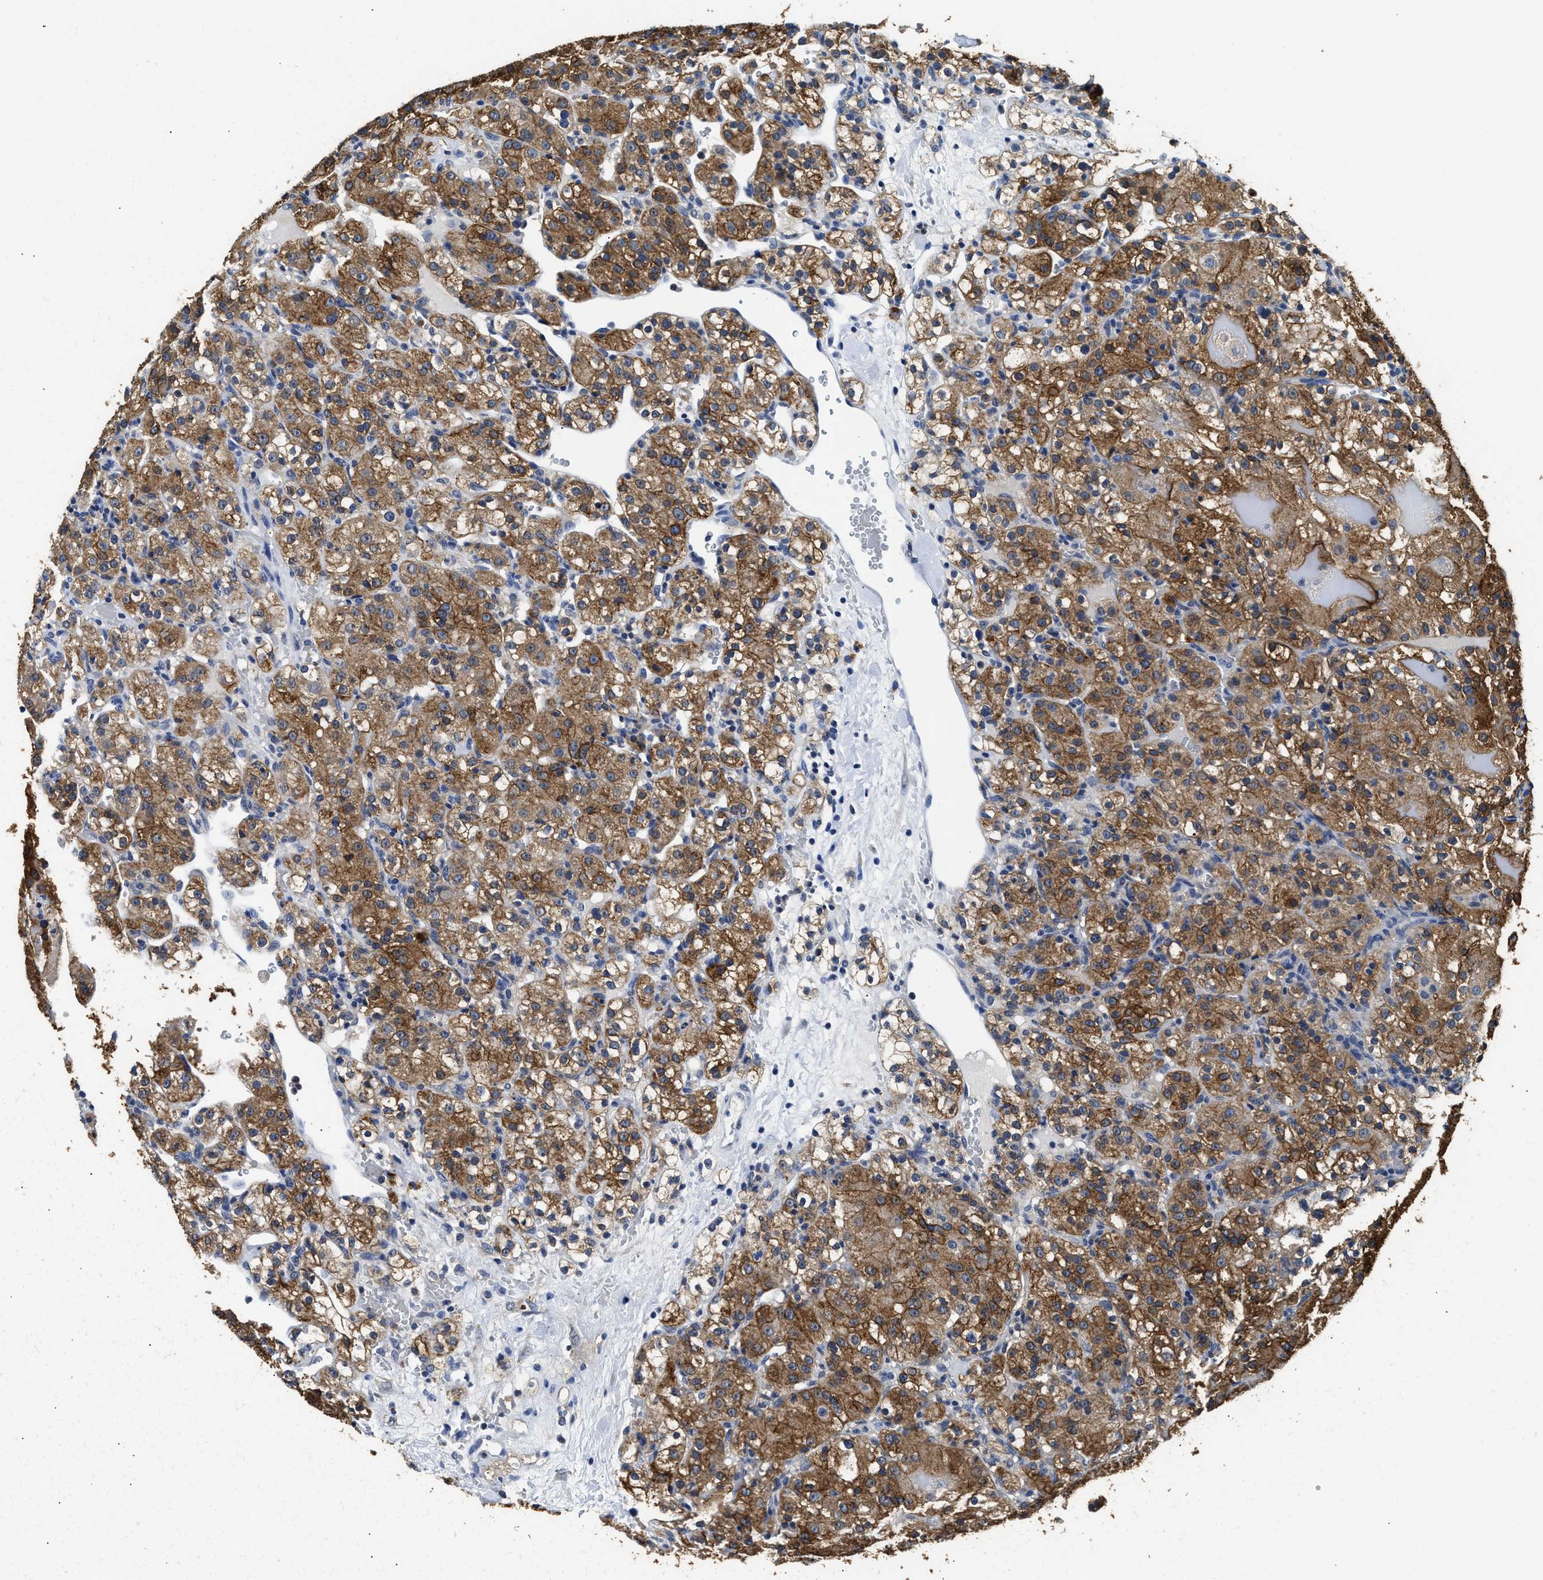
{"staining": {"intensity": "moderate", "quantity": ">75%", "location": "cytoplasmic/membranous"}, "tissue": "renal cancer", "cell_type": "Tumor cells", "image_type": "cancer", "snomed": [{"axis": "morphology", "description": "Normal tissue, NOS"}, {"axis": "morphology", "description": "Adenocarcinoma, NOS"}, {"axis": "topography", "description": "Kidney"}], "caption": "The micrograph shows staining of adenocarcinoma (renal), revealing moderate cytoplasmic/membranous protein expression (brown color) within tumor cells. The protein of interest is stained brown, and the nuclei are stained in blue (DAB IHC with brightfield microscopy, high magnification).", "gene": "CTNNA1", "patient": {"sex": "male", "age": 61}}